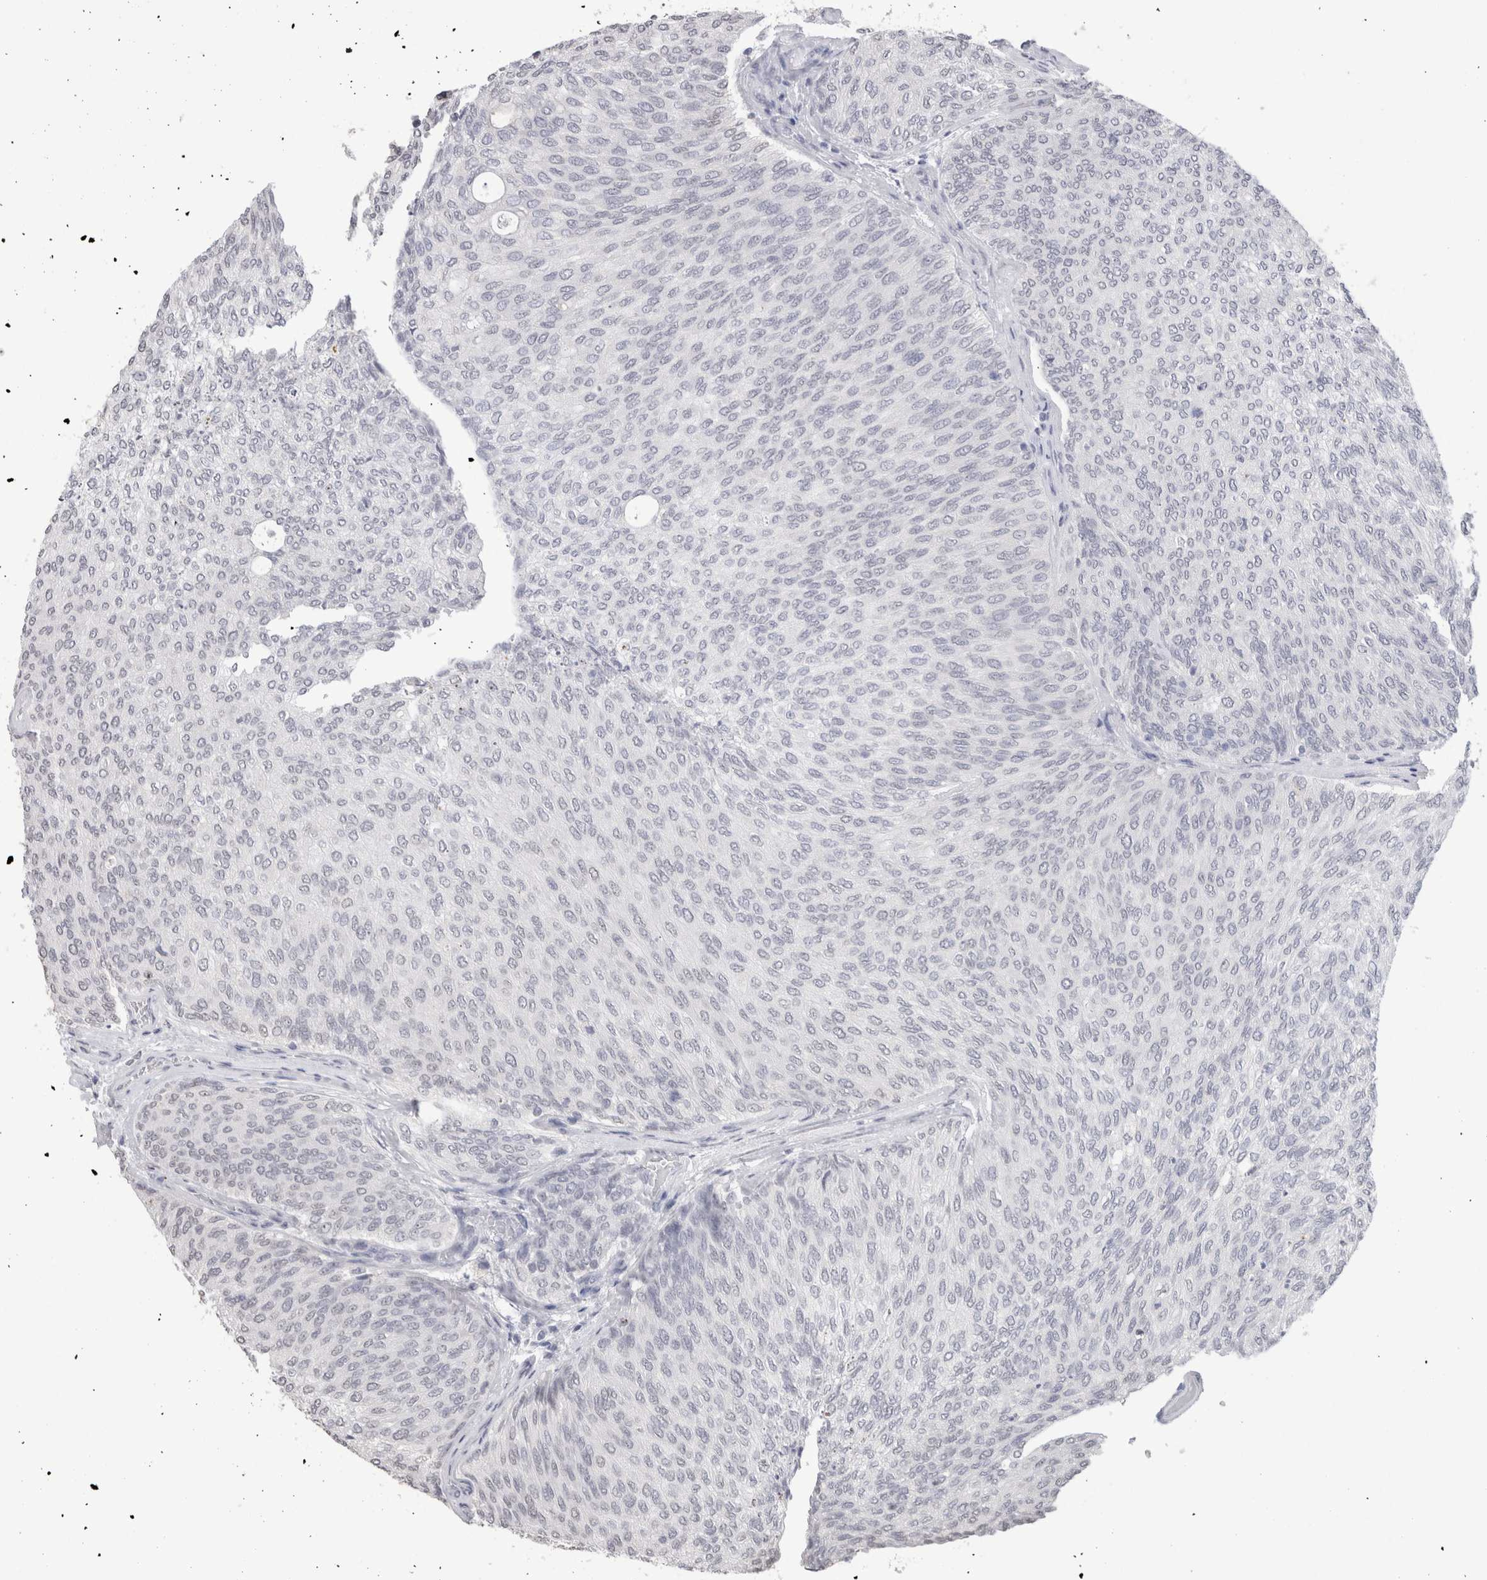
{"staining": {"intensity": "negative", "quantity": "none", "location": "none"}, "tissue": "urothelial cancer", "cell_type": "Tumor cells", "image_type": "cancer", "snomed": [{"axis": "morphology", "description": "Urothelial carcinoma, Low grade"}, {"axis": "topography", "description": "Urinary bladder"}], "caption": "This is a image of IHC staining of low-grade urothelial carcinoma, which shows no positivity in tumor cells.", "gene": "CADM3", "patient": {"sex": "female", "age": 79}}